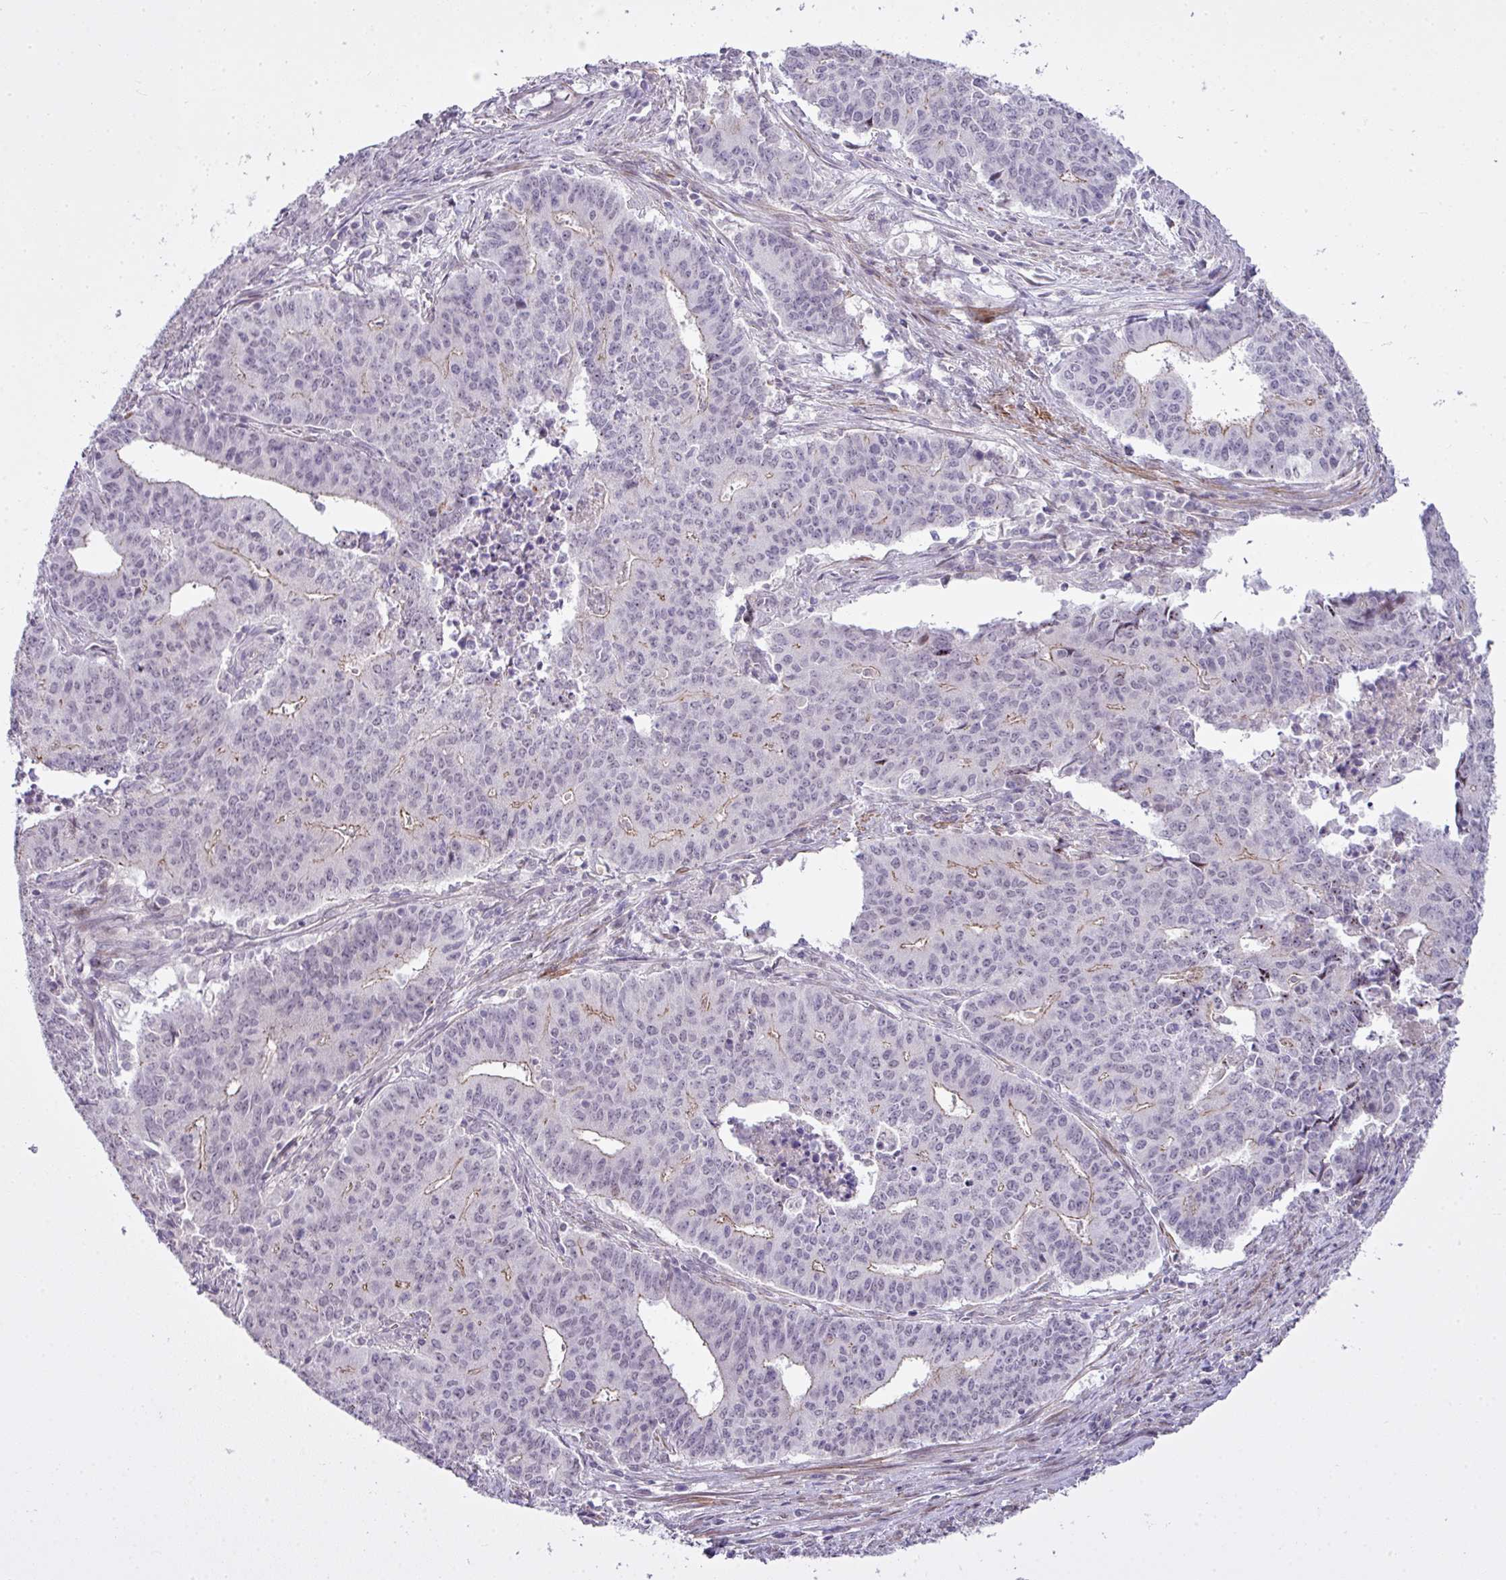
{"staining": {"intensity": "negative", "quantity": "none", "location": "none"}, "tissue": "endometrial cancer", "cell_type": "Tumor cells", "image_type": "cancer", "snomed": [{"axis": "morphology", "description": "Adenocarcinoma, NOS"}, {"axis": "topography", "description": "Endometrium"}], "caption": "High magnification brightfield microscopy of endometrial cancer stained with DAB (3,3'-diaminobenzidine) (brown) and counterstained with hematoxylin (blue): tumor cells show no significant expression.", "gene": "ZNF688", "patient": {"sex": "female", "age": 59}}